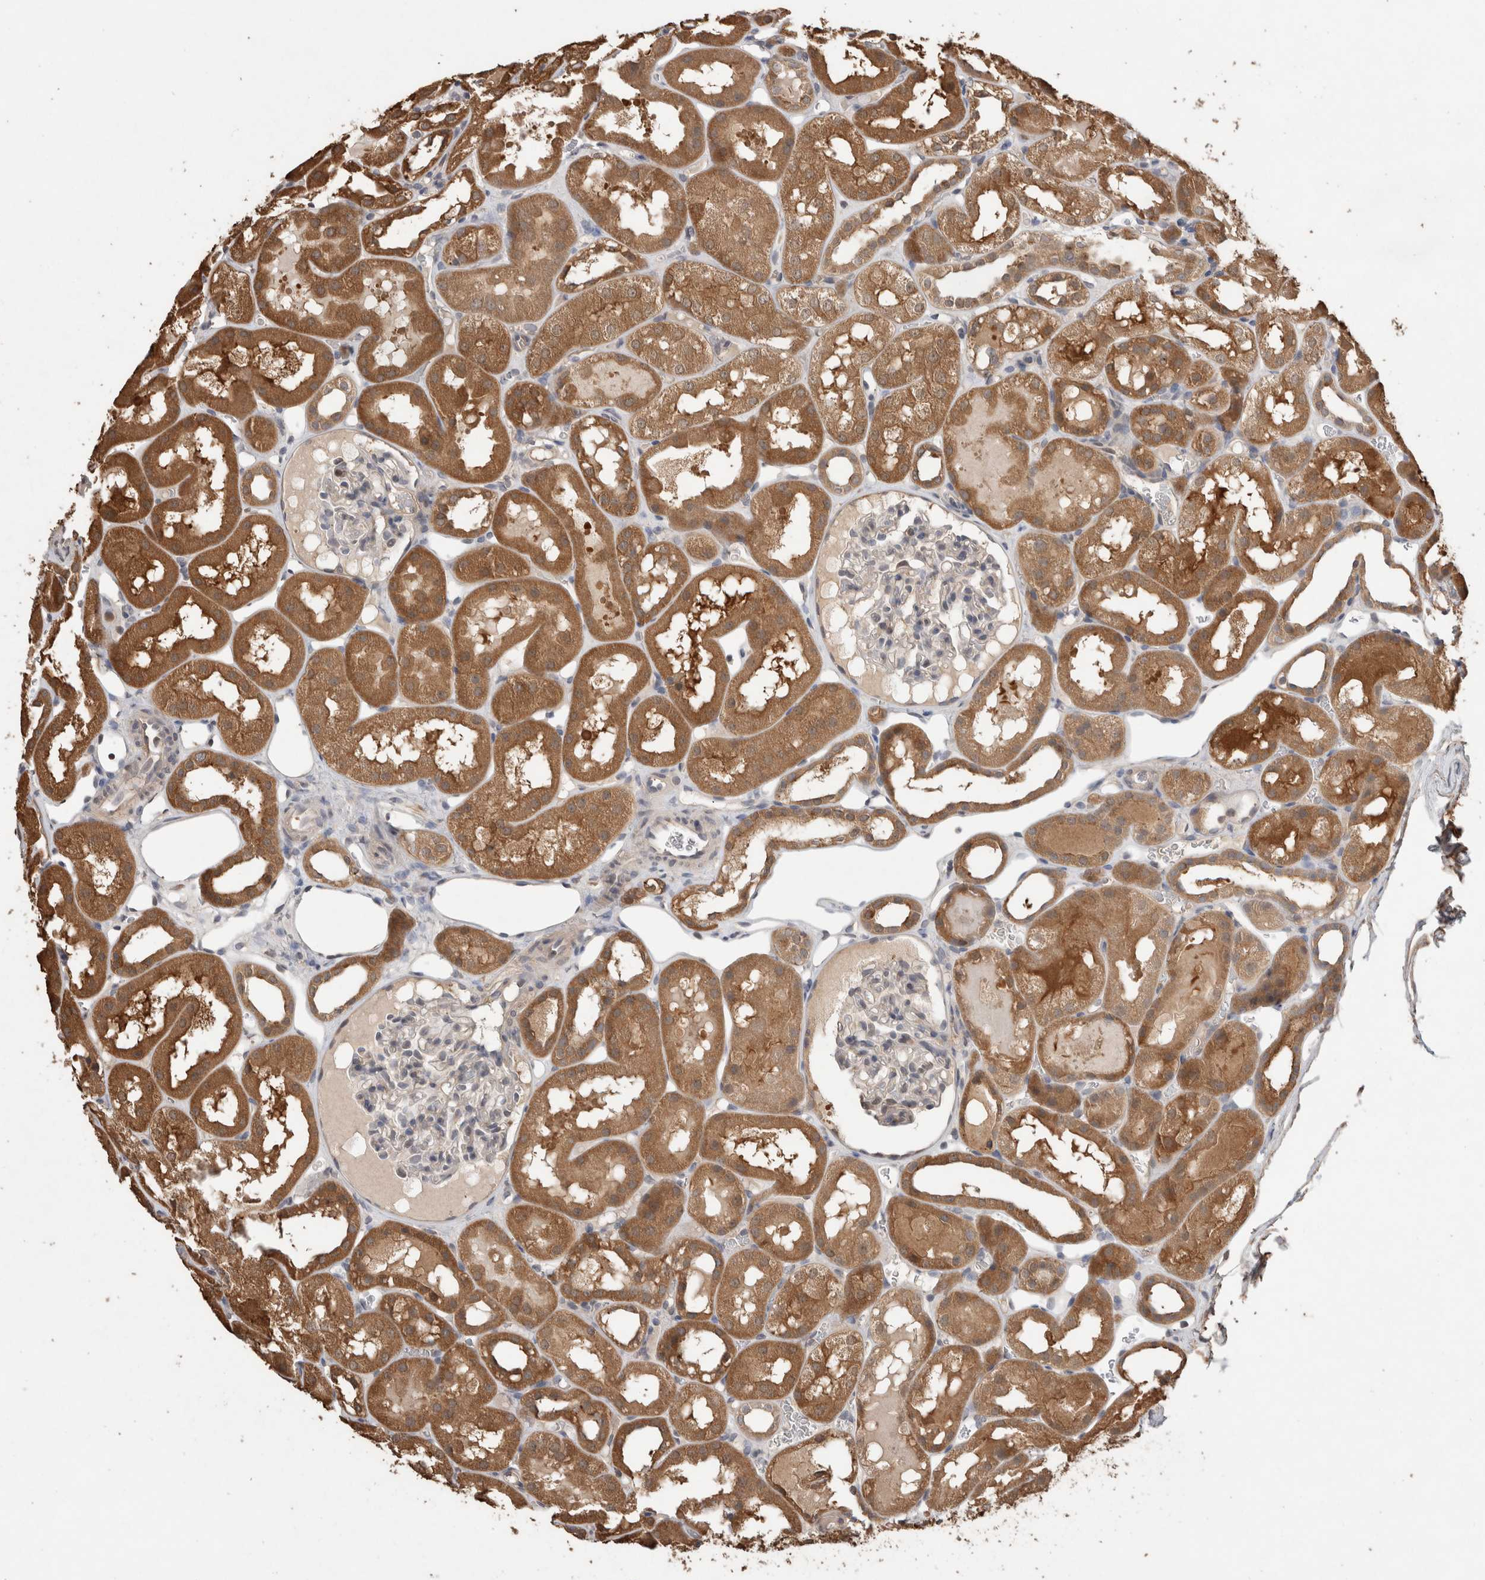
{"staining": {"intensity": "negative", "quantity": "none", "location": "none"}, "tissue": "kidney", "cell_type": "Cells in glomeruli", "image_type": "normal", "snomed": [{"axis": "morphology", "description": "Normal tissue, NOS"}, {"axis": "topography", "description": "Kidney"}, {"axis": "topography", "description": "Urinary bladder"}], "caption": "Immunohistochemistry photomicrograph of benign kidney: human kidney stained with DAB (3,3'-diaminobenzidine) displays no significant protein positivity in cells in glomeruli. (Brightfield microscopy of DAB IHC at high magnification).", "gene": "TRIM5", "patient": {"sex": "male", "age": 16}}